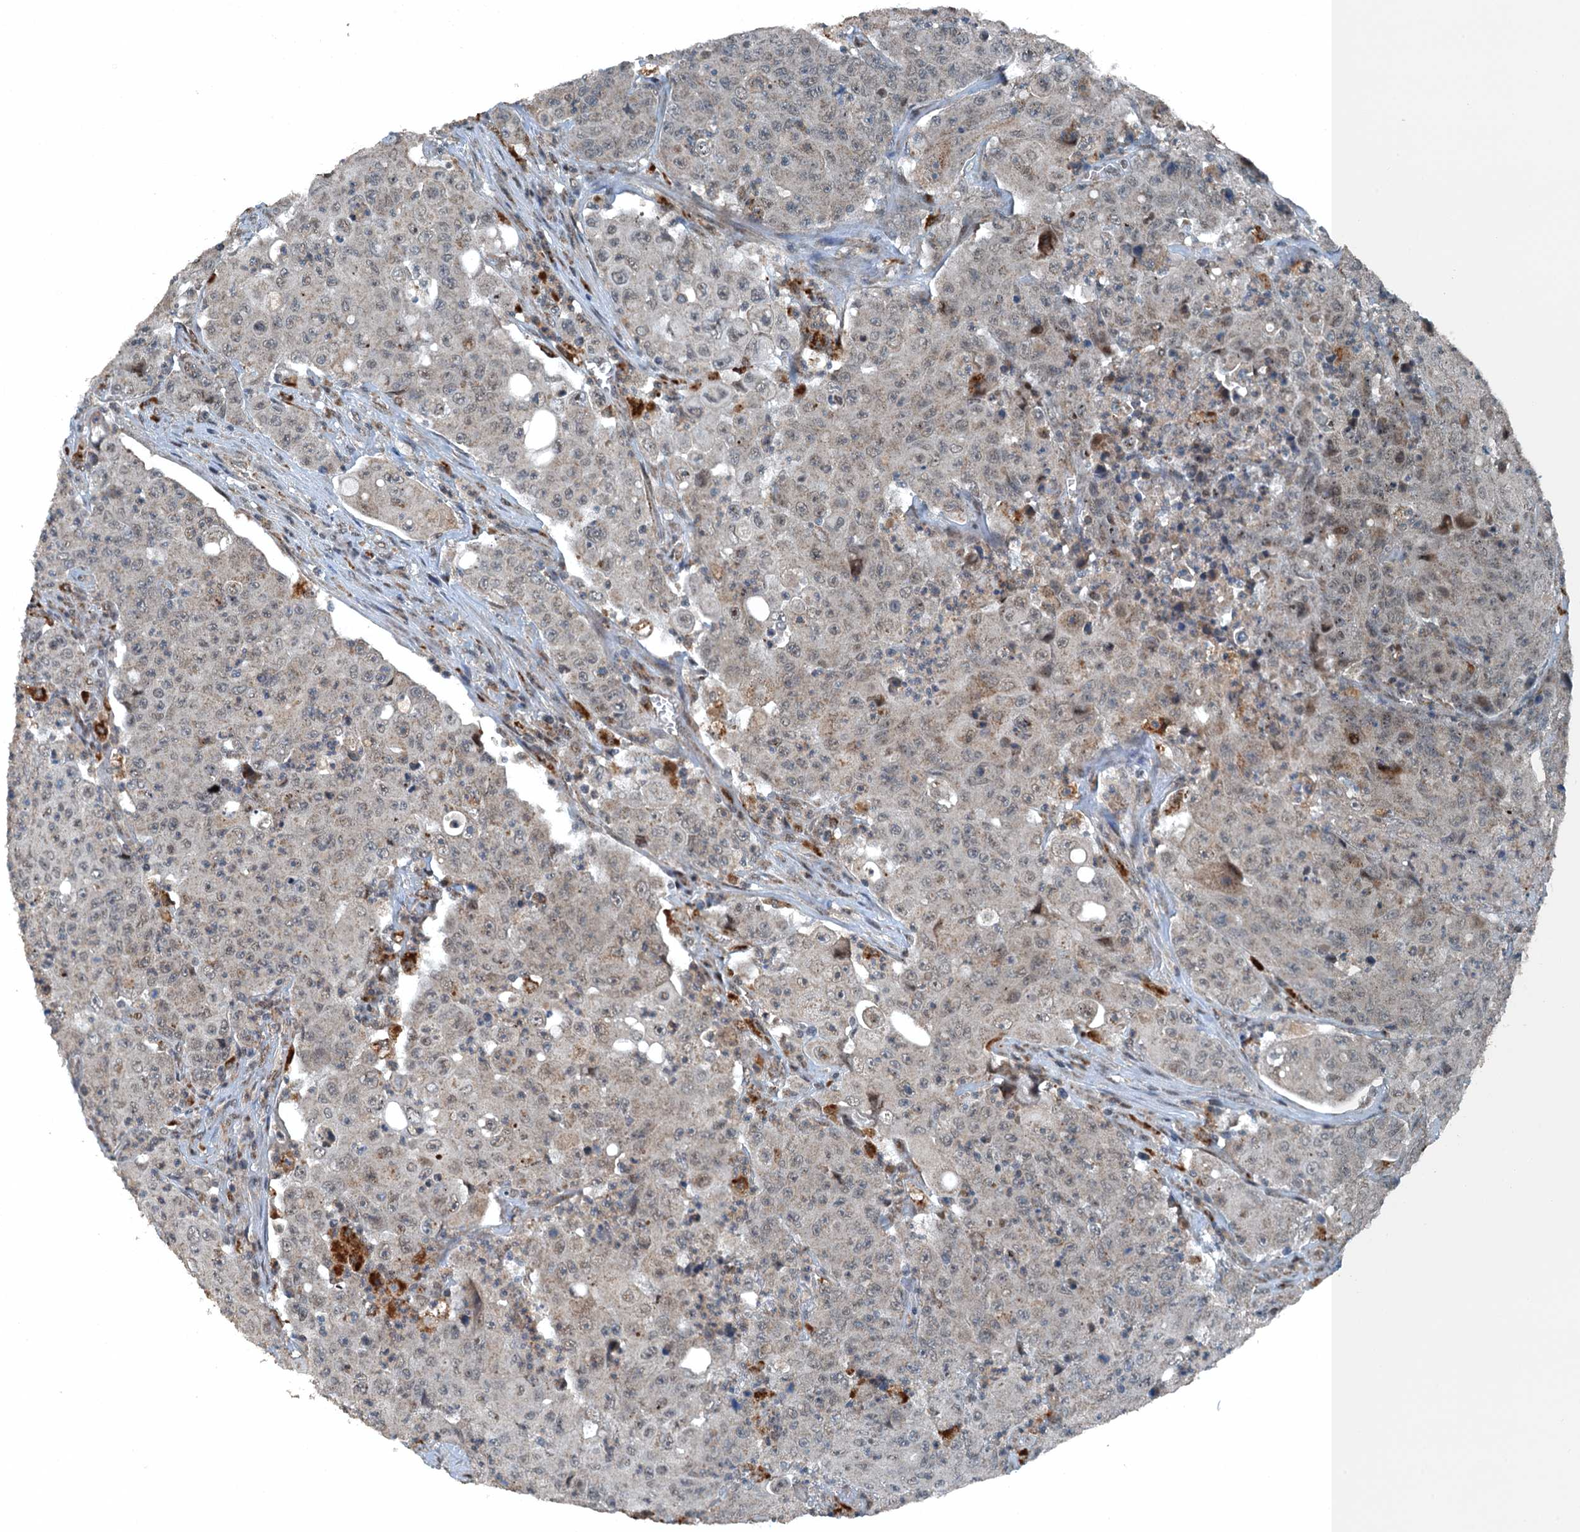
{"staining": {"intensity": "negative", "quantity": "none", "location": "none"}, "tissue": "colorectal cancer", "cell_type": "Tumor cells", "image_type": "cancer", "snomed": [{"axis": "morphology", "description": "Adenocarcinoma, NOS"}, {"axis": "topography", "description": "Colon"}], "caption": "Human adenocarcinoma (colorectal) stained for a protein using immunohistochemistry (IHC) reveals no expression in tumor cells.", "gene": "BMERB1", "patient": {"sex": "male", "age": 51}}